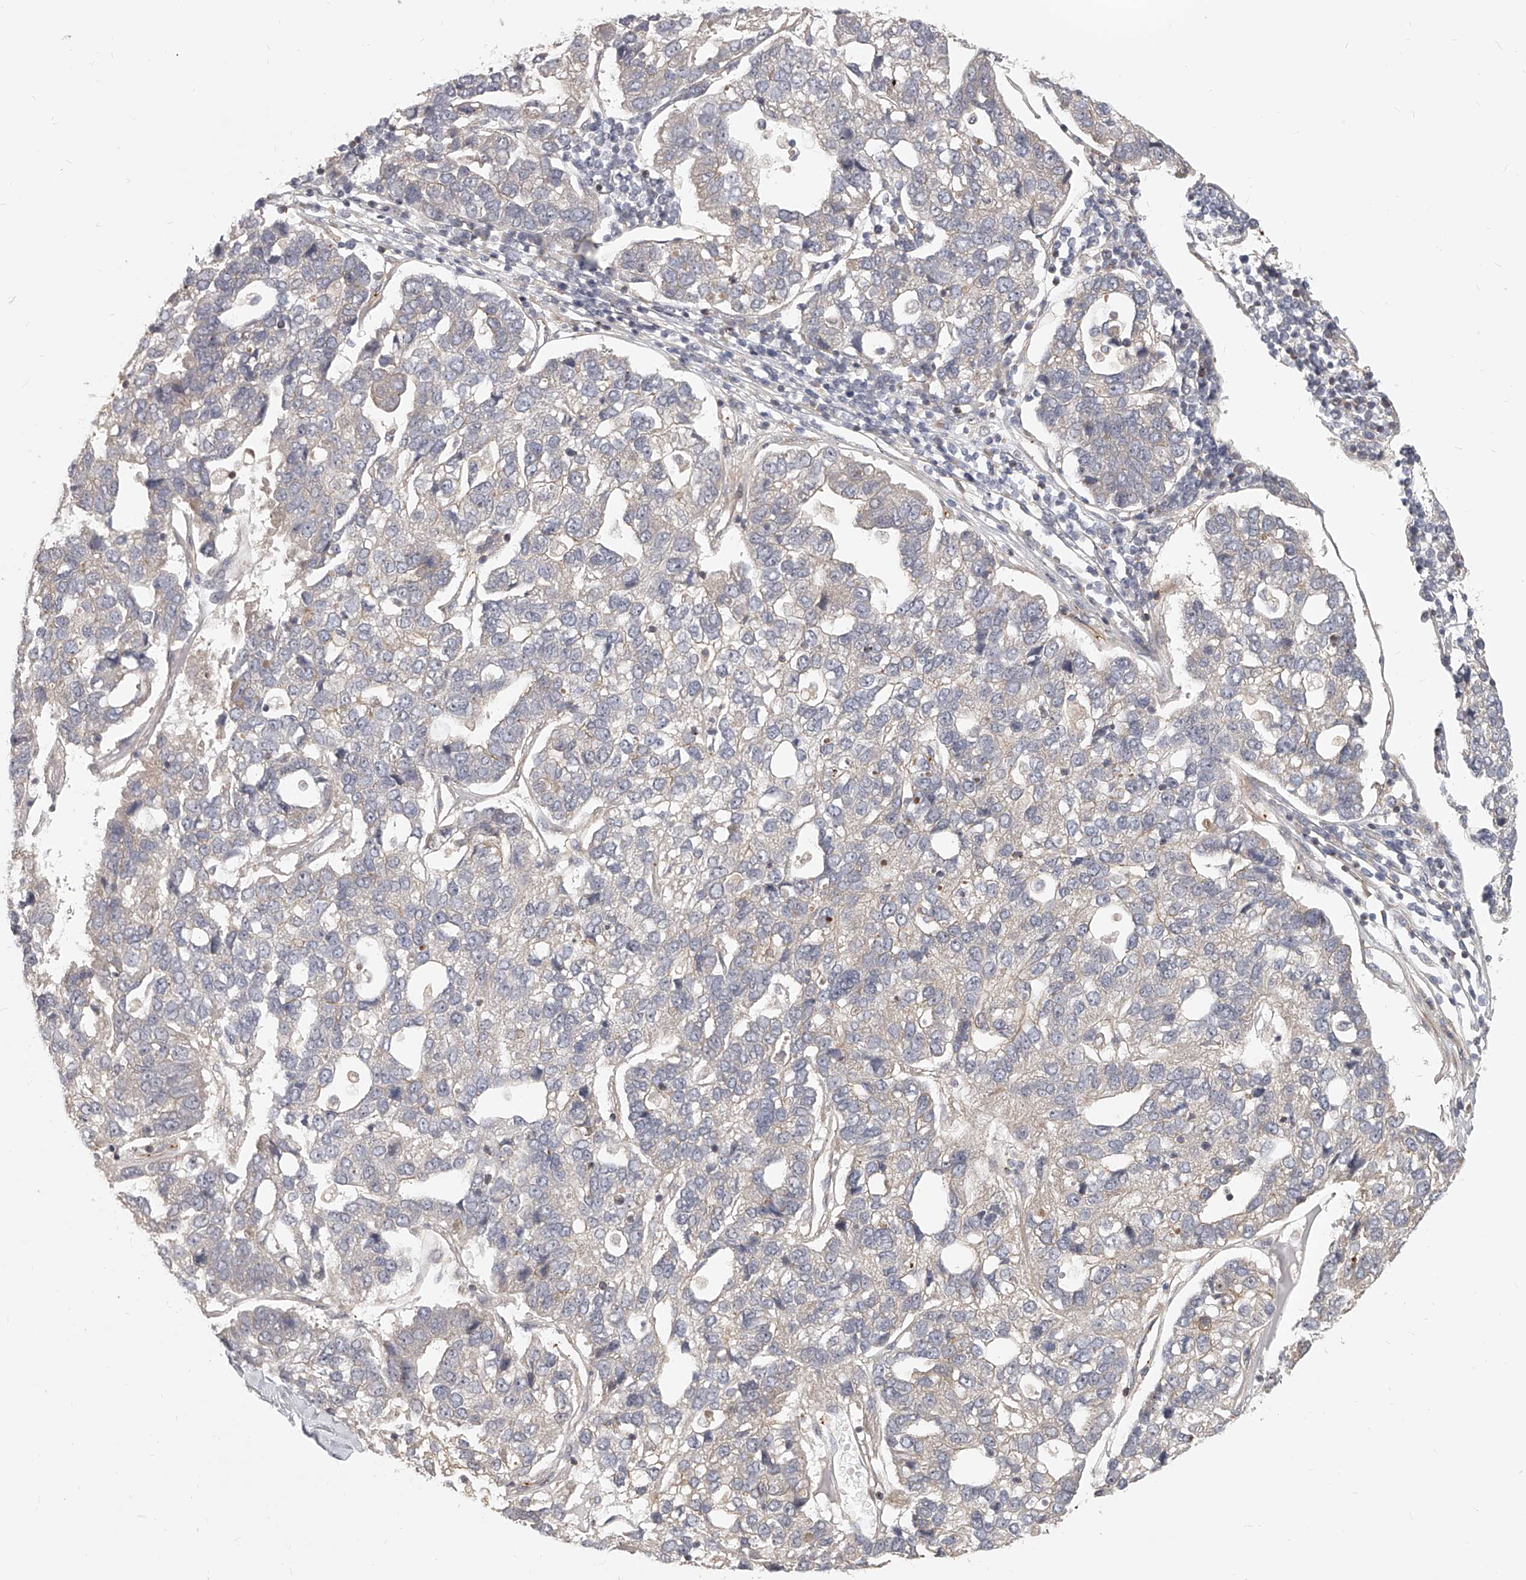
{"staining": {"intensity": "negative", "quantity": "none", "location": "none"}, "tissue": "pancreatic cancer", "cell_type": "Tumor cells", "image_type": "cancer", "snomed": [{"axis": "morphology", "description": "Adenocarcinoma, NOS"}, {"axis": "topography", "description": "Pancreas"}], "caption": "An IHC histopathology image of pancreatic adenocarcinoma is shown. There is no staining in tumor cells of pancreatic adenocarcinoma.", "gene": "SLC37A1", "patient": {"sex": "female", "age": 61}}